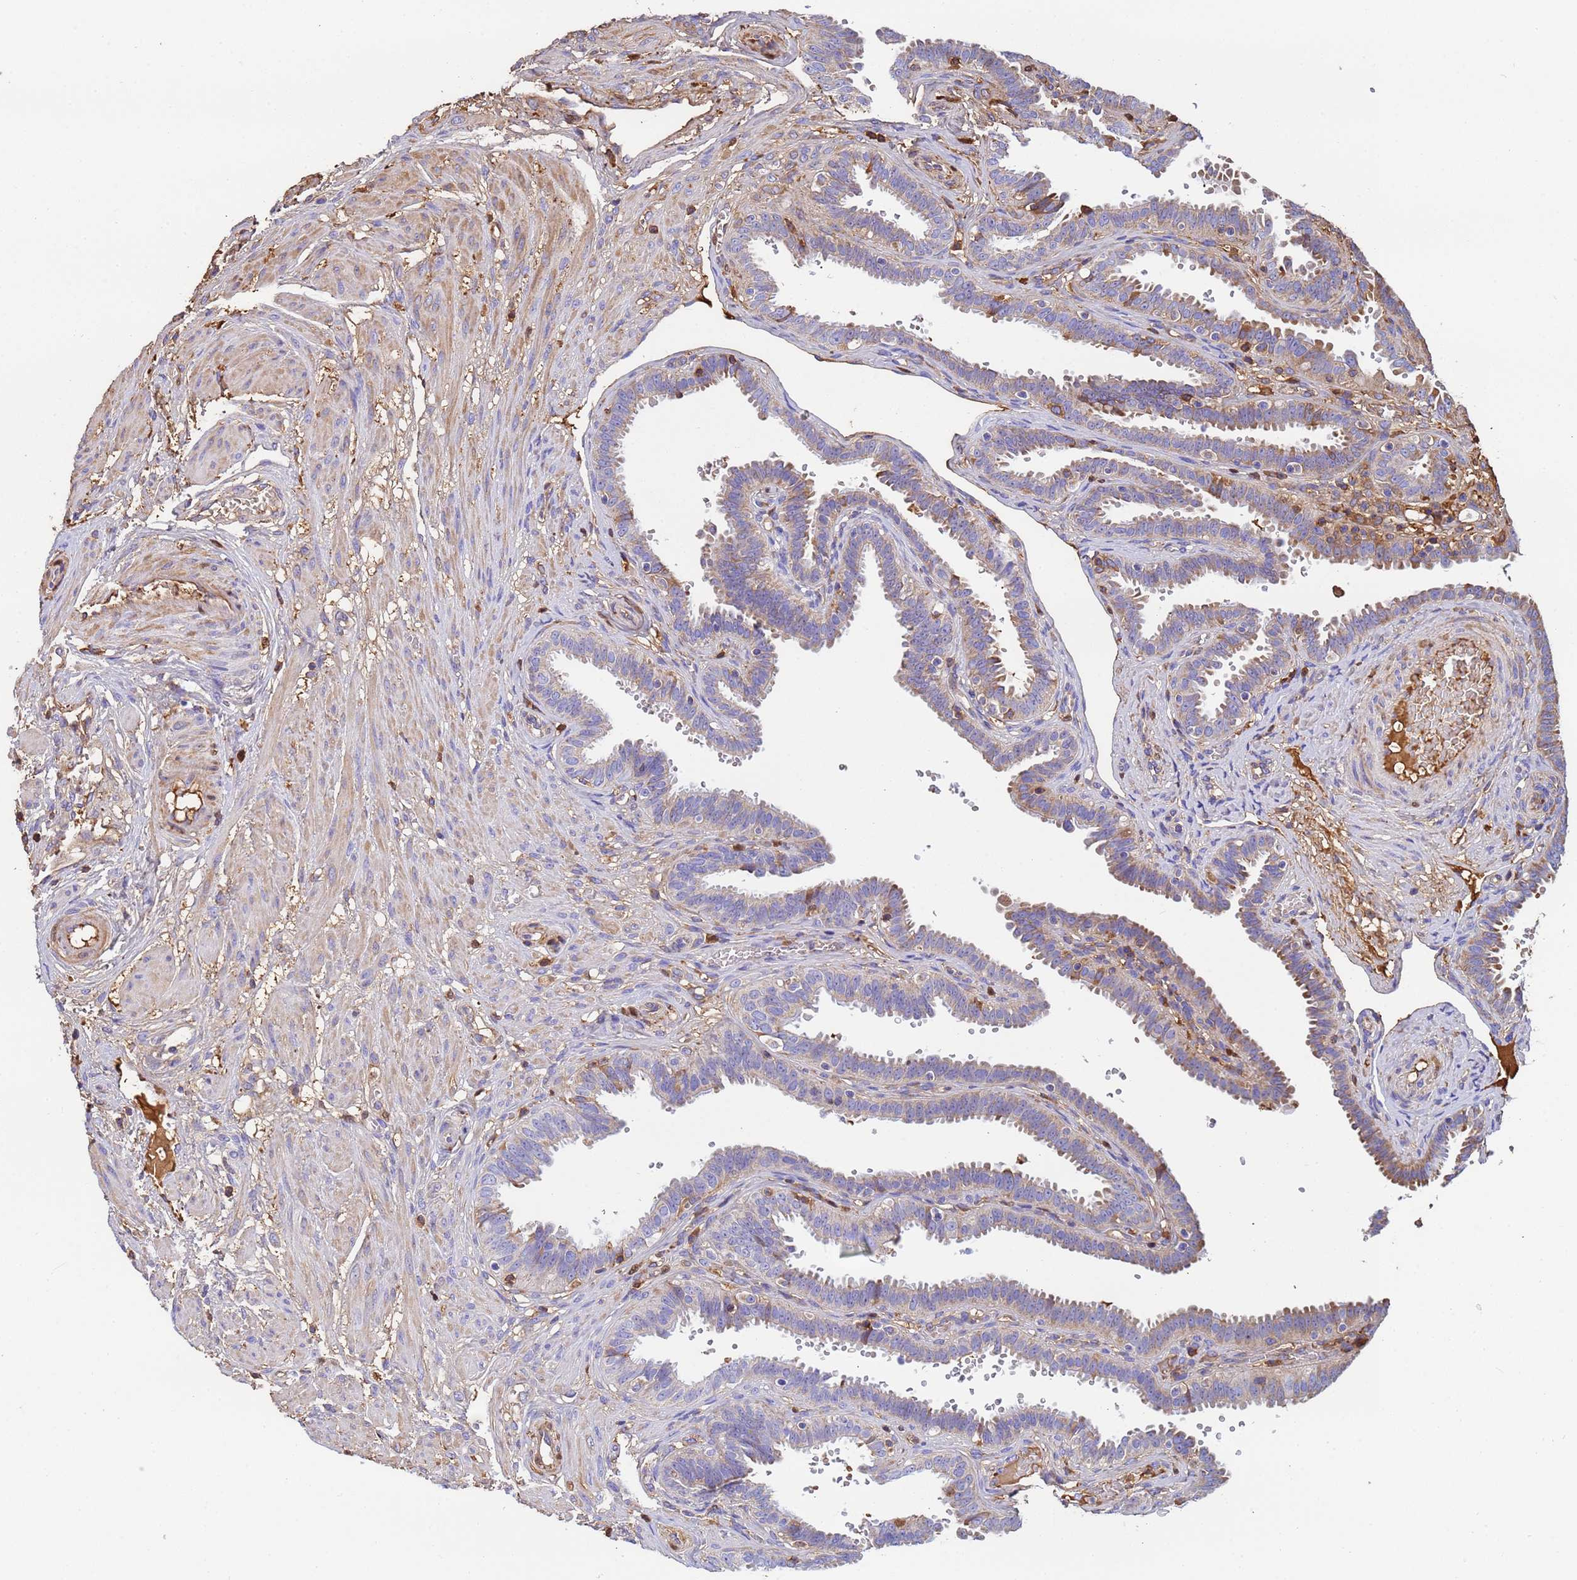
{"staining": {"intensity": "moderate", "quantity": "25%-75%", "location": "cytoplasmic/membranous"}, "tissue": "fallopian tube", "cell_type": "Glandular cells", "image_type": "normal", "snomed": [{"axis": "morphology", "description": "Normal tissue, NOS"}, {"axis": "topography", "description": "Fallopian tube"}], "caption": "Immunohistochemistry (IHC) histopathology image of unremarkable fallopian tube: fallopian tube stained using immunohistochemistry shows medium levels of moderate protein expression localized specifically in the cytoplasmic/membranous of glandular cells, appearing as a cytoplasmic/membranous brown color.", "gene": "GLUD1", "patient": {"sex": "female", "age": 37}}